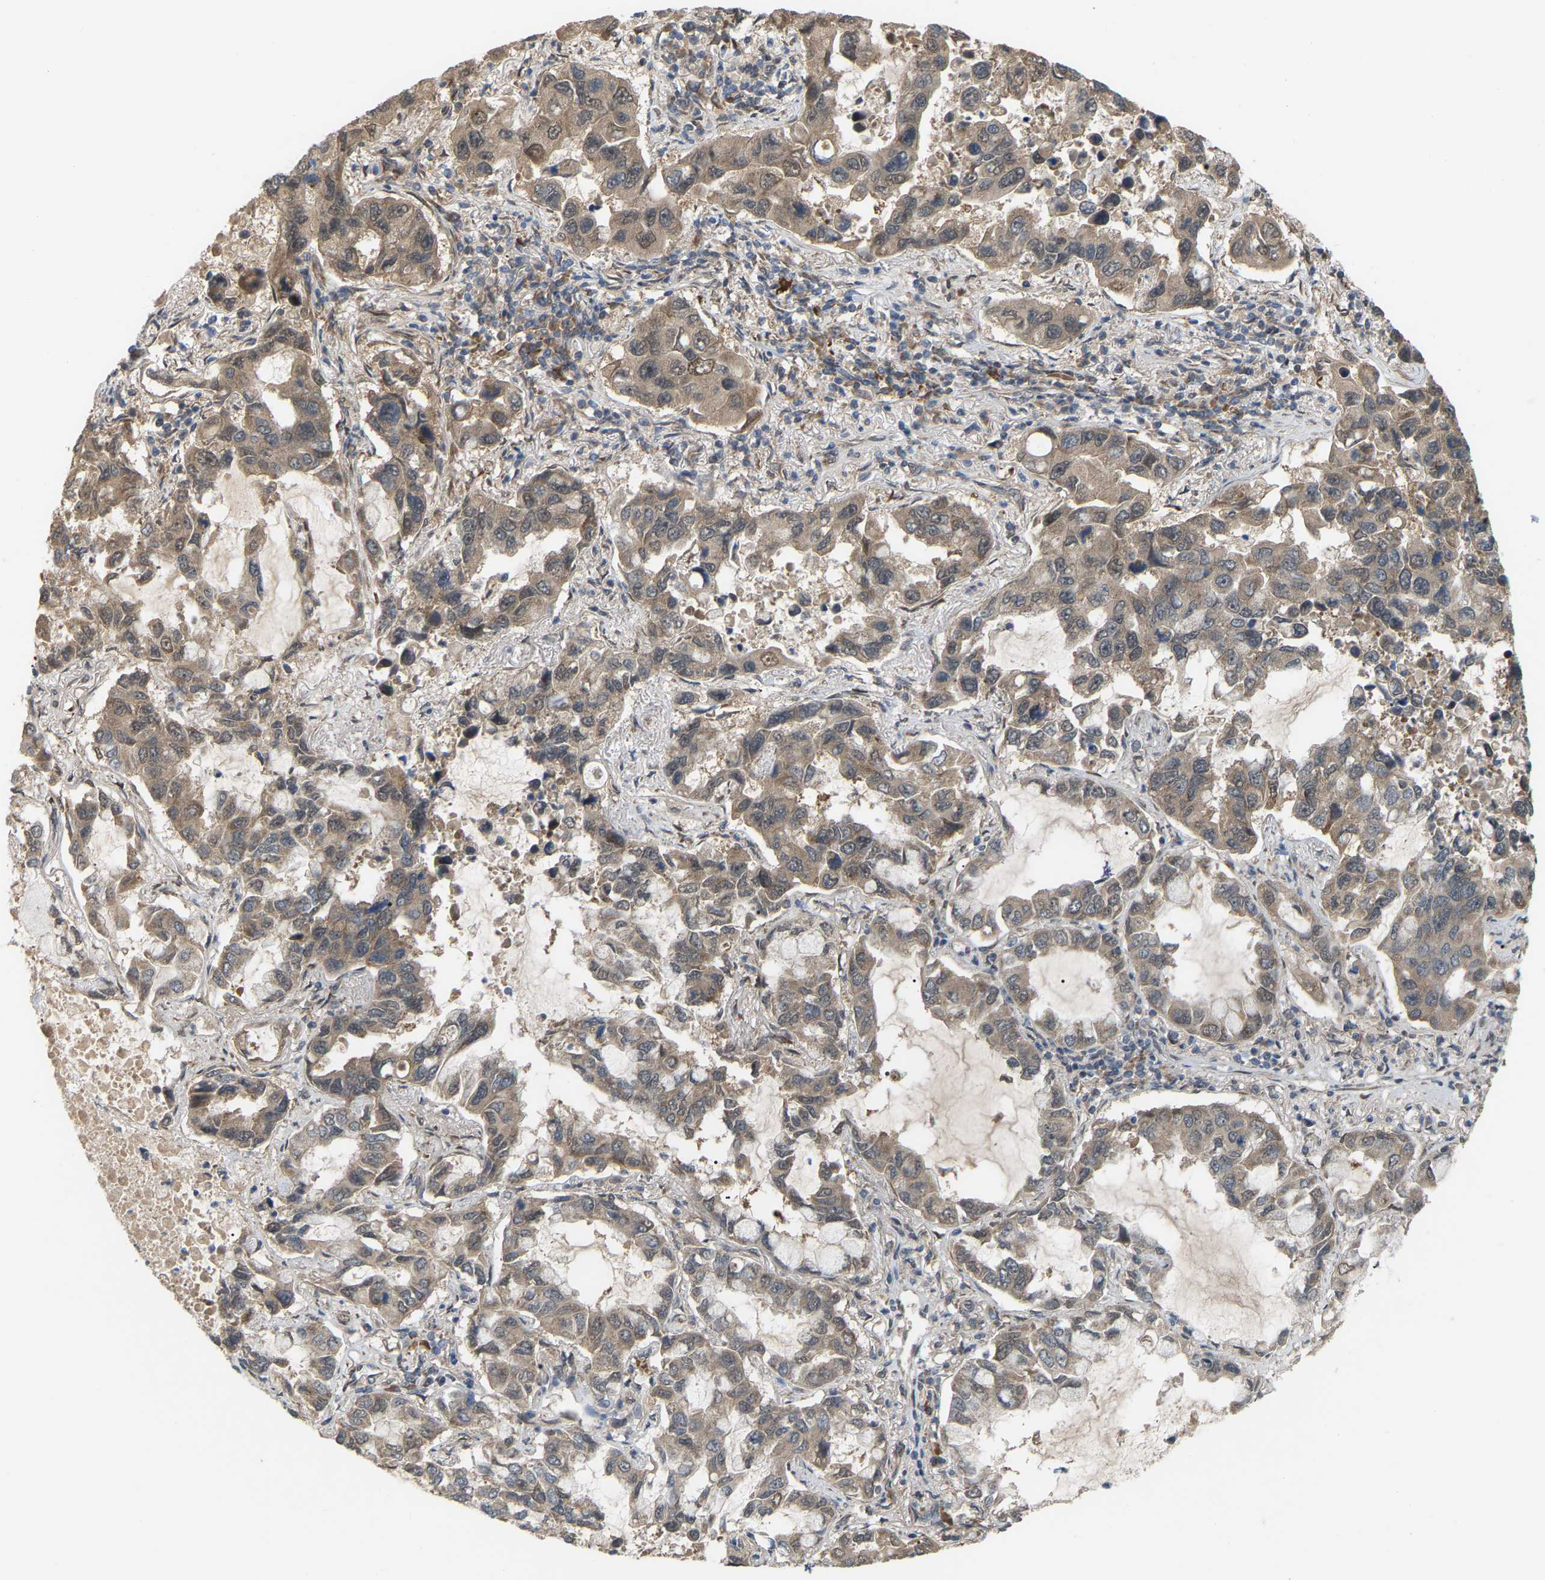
{"staining": {"intensity": "weak", "quantity": ">75%", "location": "cytoplasmic/membranous"}, "tissue": "lung cancer", "cell_type": "Tumor cells", "image_type": "cancer", "snomed": [{"axis": "morphology", "description": "Adenocarcinoma, NOS"}, {"axis": "topography", "description": "Lung"}], "caption": "Human lung adenocarcinoma stained for a protein (brown) shows weak cytoplasmic/membranous positive staining in approximately >75% of tumor cells.", "gene": "CROT", "patient": {"sex": "male", "age": 64}}